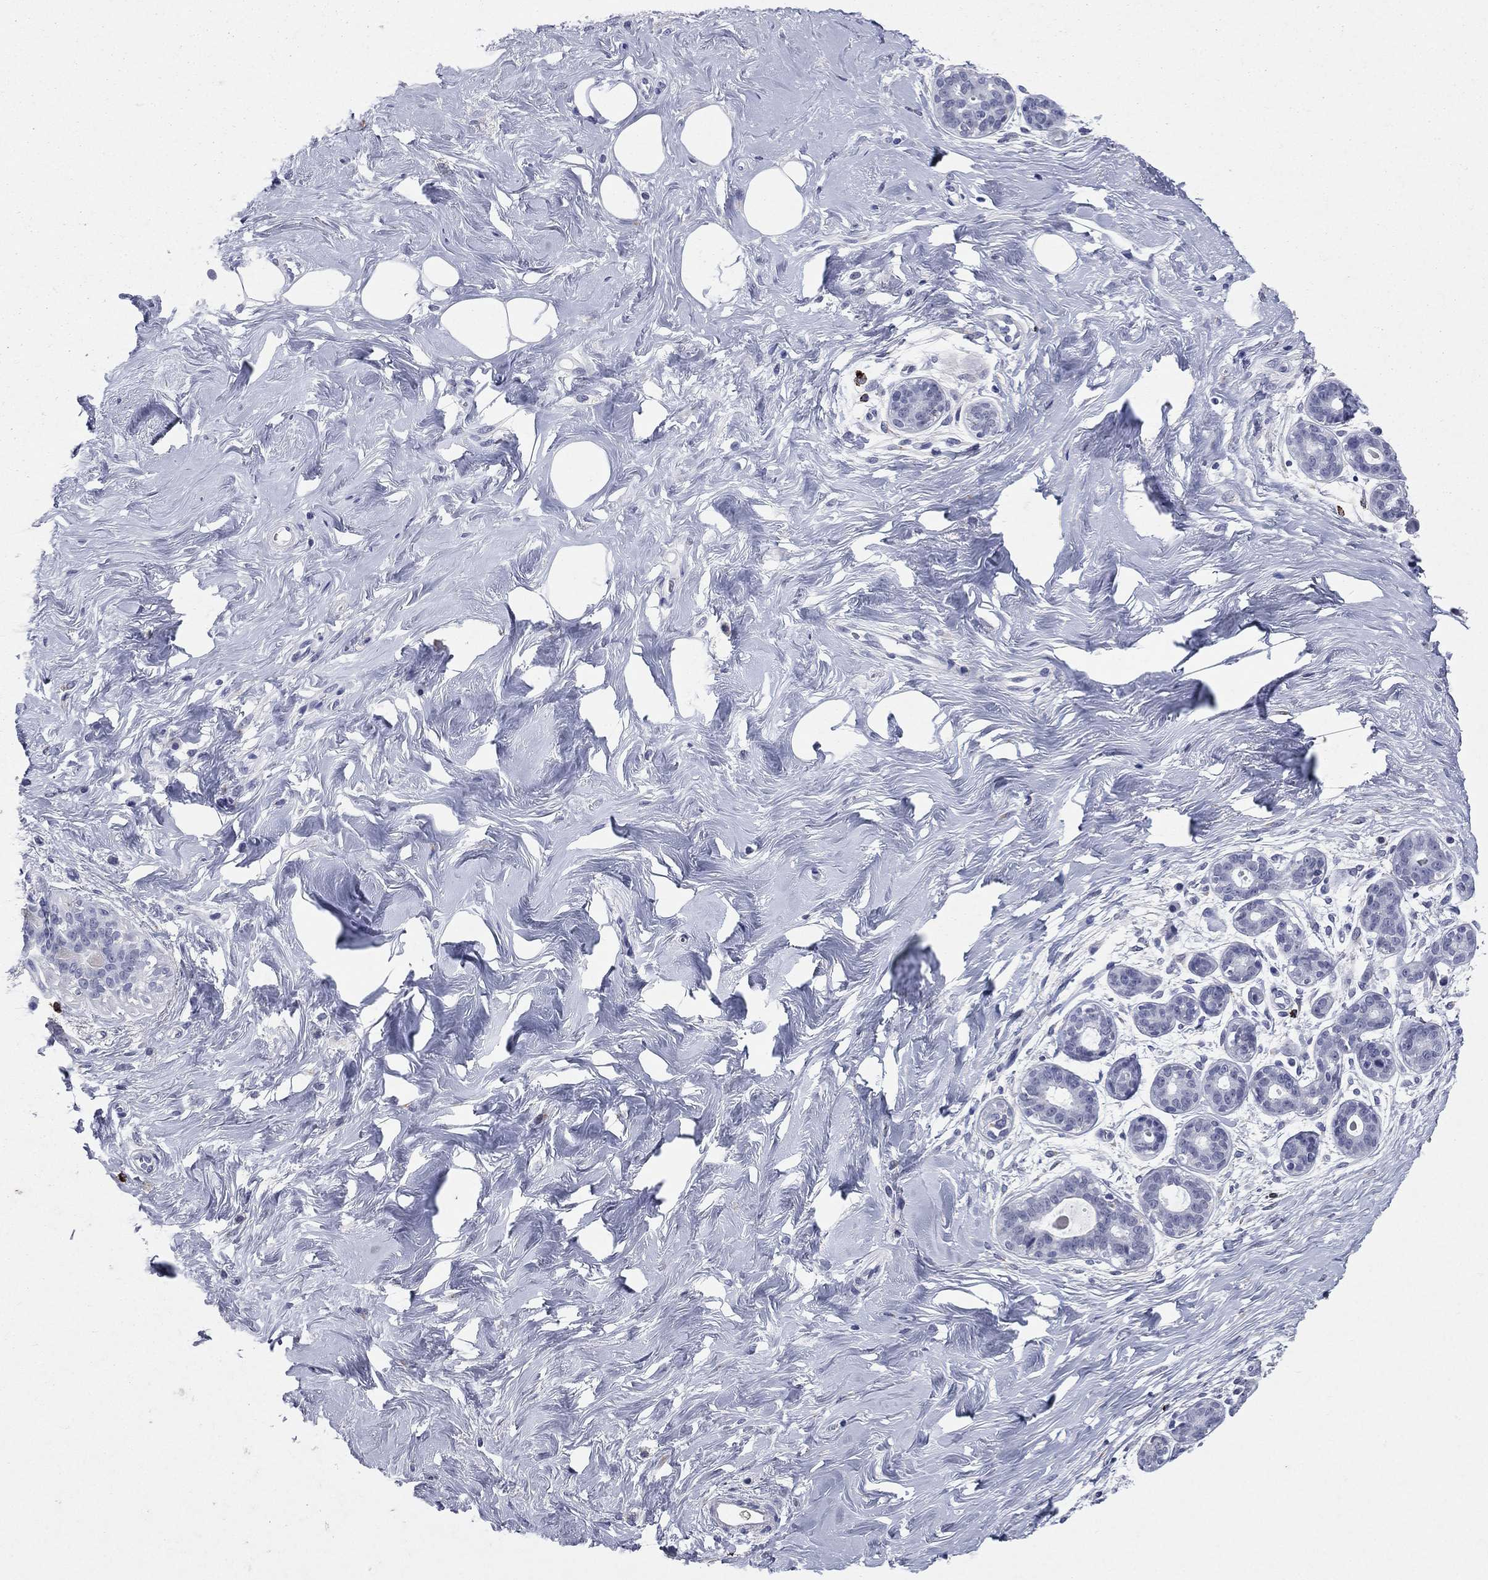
{"staining": {"intensity": "negative", "quantity": "none", "location": "none"}, "tissue": "breast", "cell_type": "Adipocytes", "image_type": "normal", "snomed": [{"axis": "morphology", "description": "Normal tissue, NOS"}, {"axis": "topography", "description": "Breast"}], "caption": "This is a image of immunohistochemistry staining of unremarkable breast, which shows no positivity in adipocytes.", "gene": "HLA", "patient": {"sex": "female", "age": 43}}